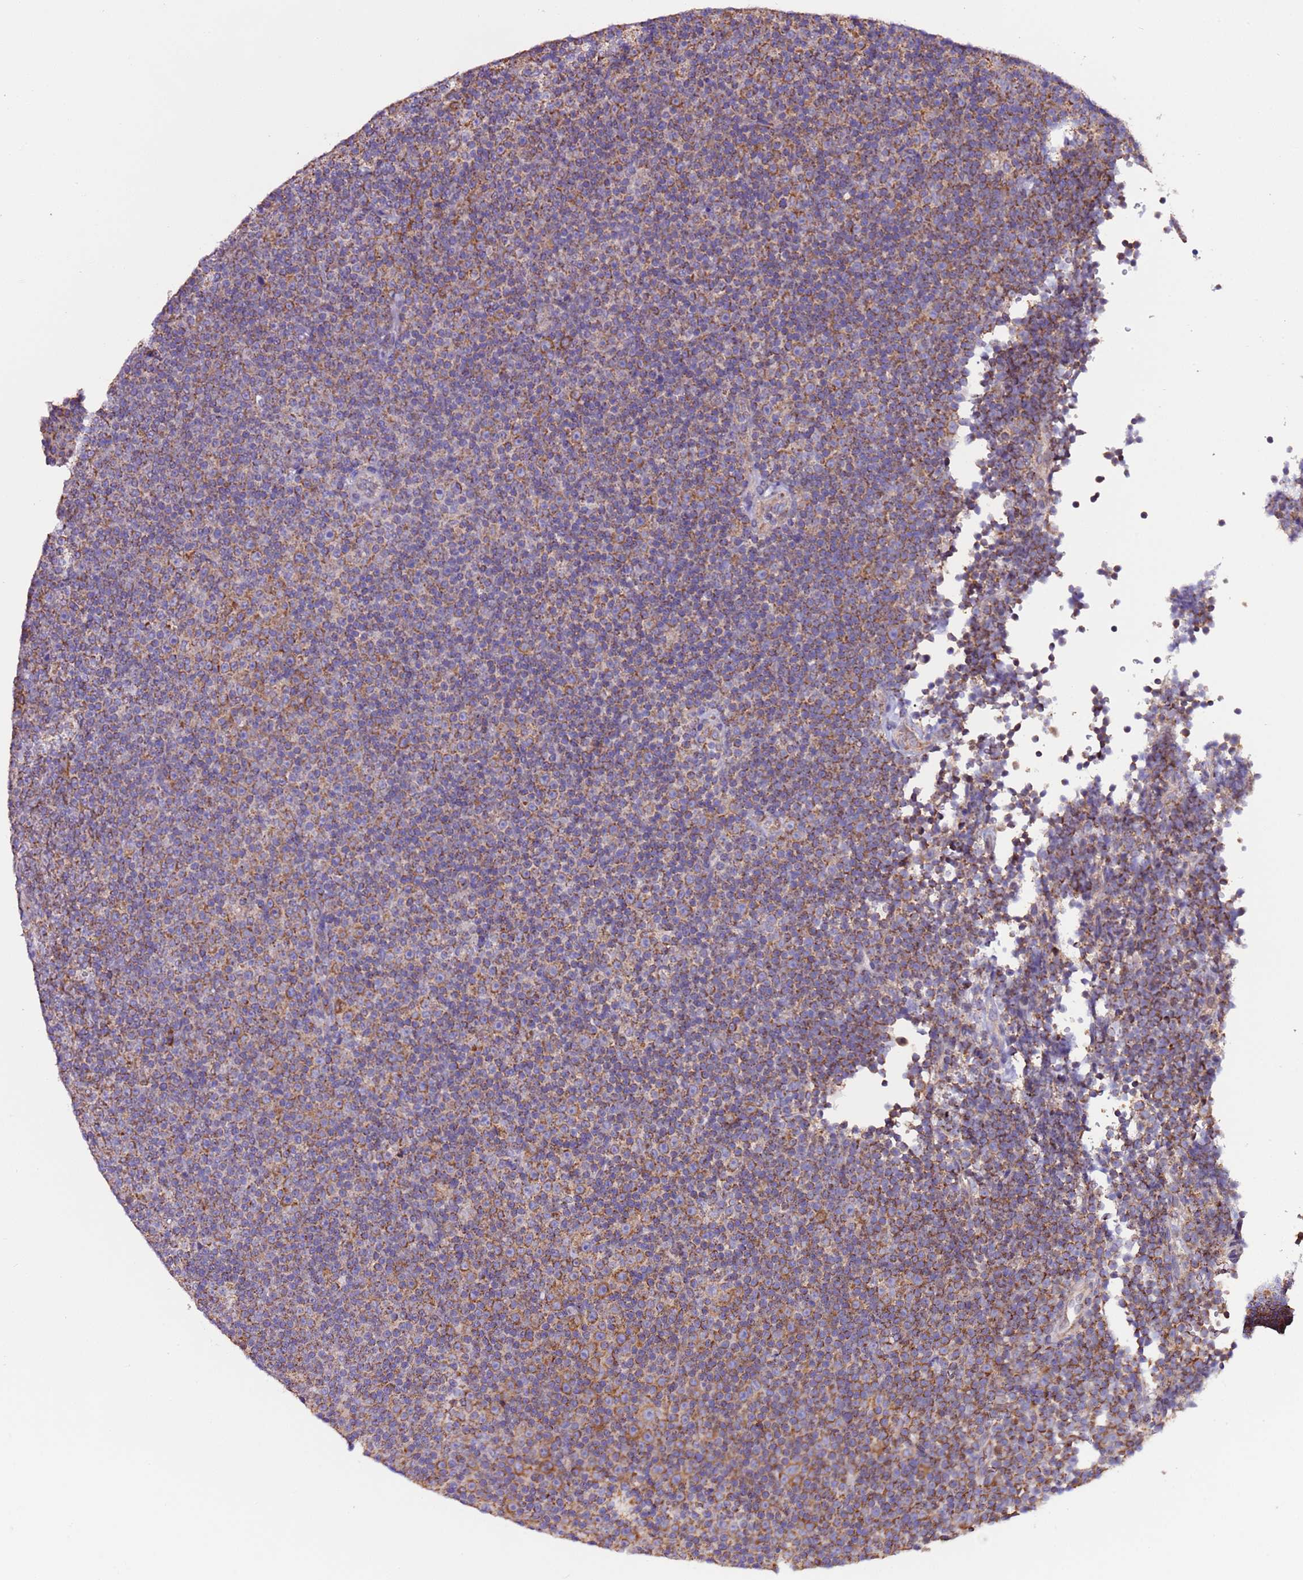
{"staining": {"intensity": "moderate", "quantity": "25%-75%", "location": "cytoplasmic/membranous"}, "tissue": "lymphoma", "cell_type": "Tumor cells", "image_type": "cancer", "snomed": [{"axis": "morphology", "description": "Malignant lymphoma, non-Hodgkin's type, Low grade"}, {"axis": "topography", "description": "Lymph node"}], "caption": "A photomicrograph of human lymphoma stained for a protein exhibits moderate cytoplasmic/membranous brown staining in tumor cells.", "gene": "AHI1", "patient": {"sex": "female", "age": 67}}